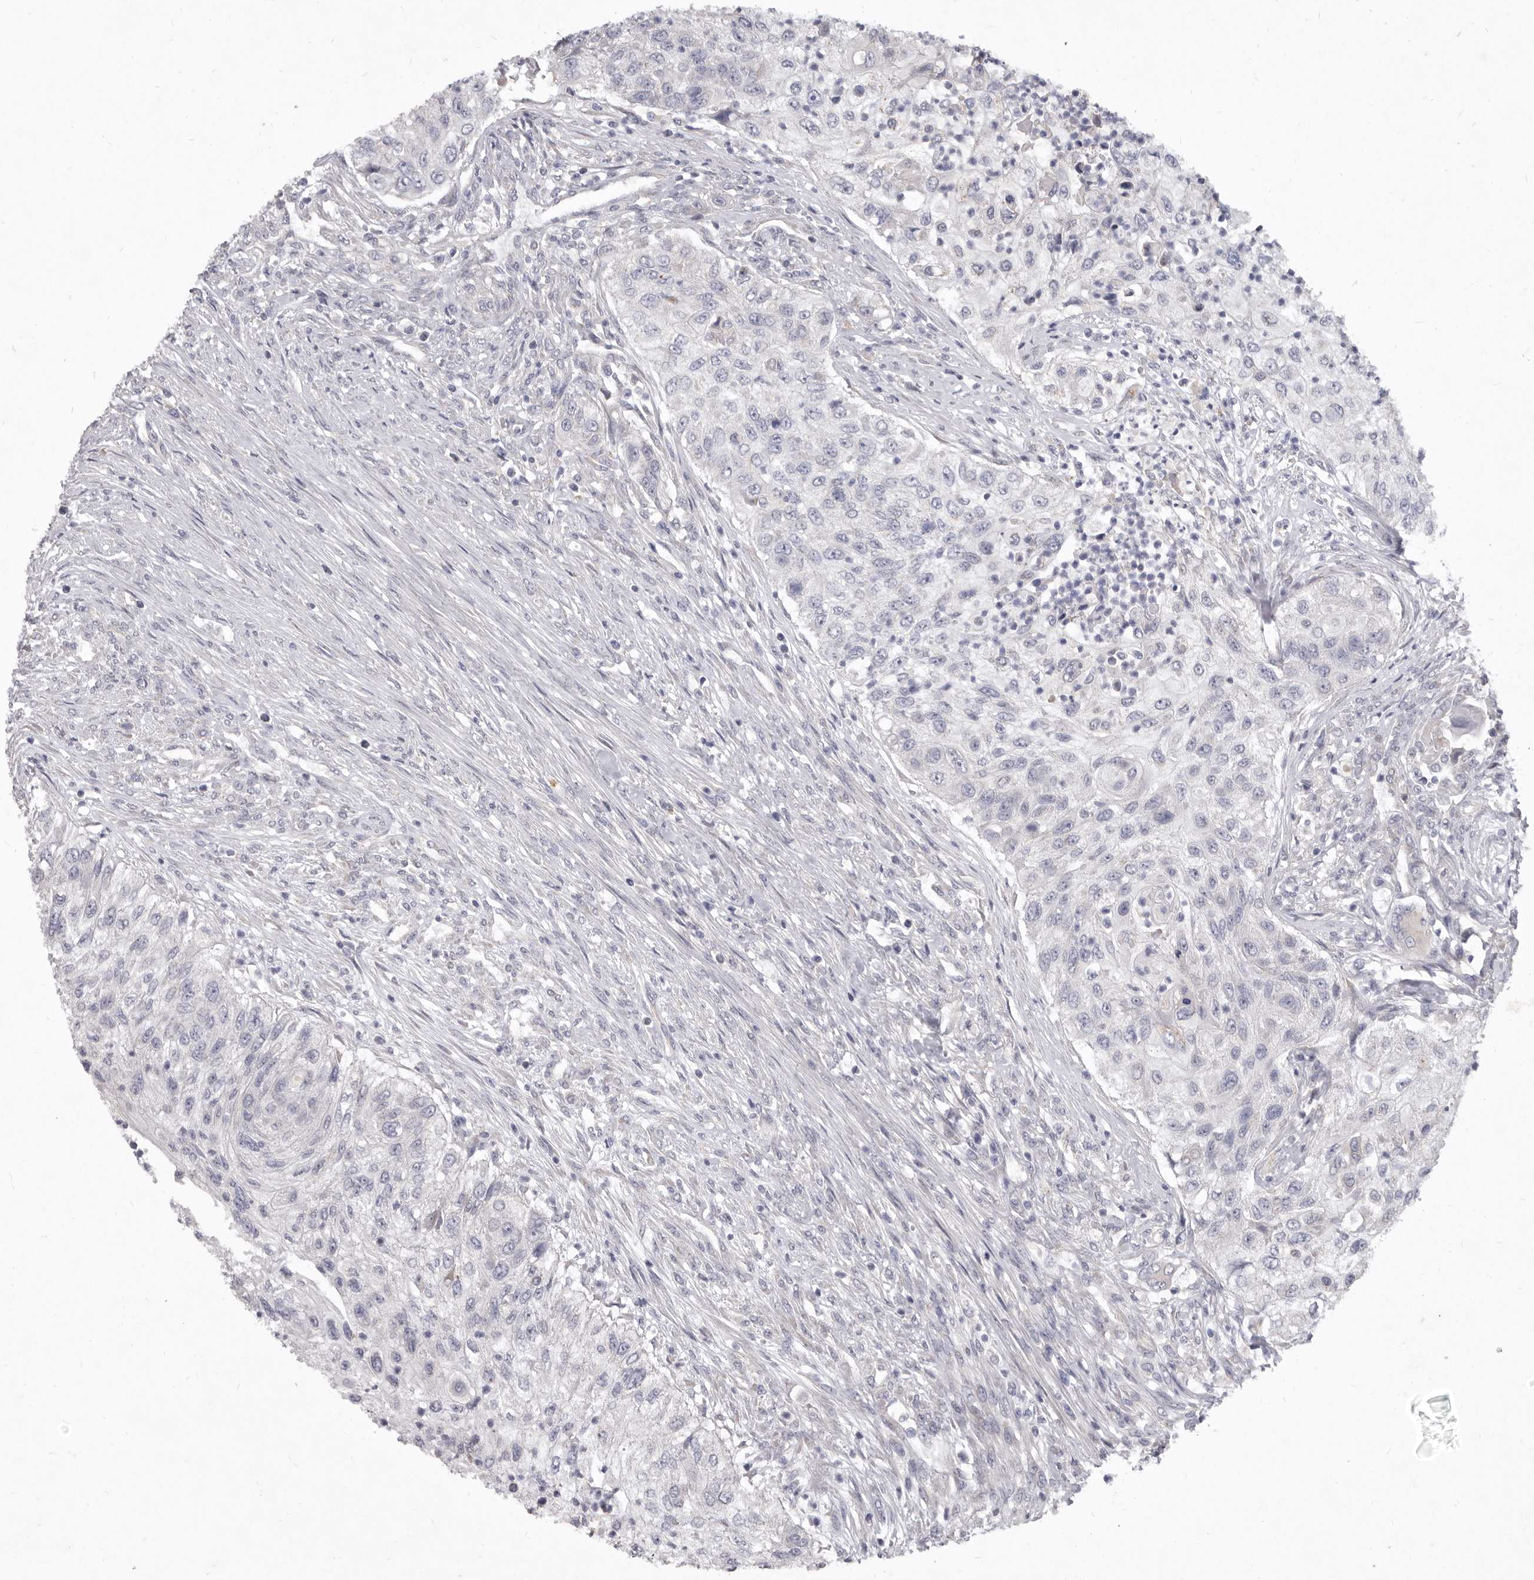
{"staining": {"intensity": "negative", "quantity": "none", "location": "none"}, "tissue": "urothelial cancer", "cell_type": "Tumor cells", "image_type": "cancer", "snomed": [{"axis": "morphology", "description": "Urothelial carcinoma, High grade"}, {"axis": "topography", "description": "Urinary bladder"}], "caption": "Immunohistochemistry photomicrograph of human urothelial cancer stained for a protein (brown), which displays no expression in tumor cells.", "gene": "P2RX6", "patient": {"sex": "female", "age": 60}}